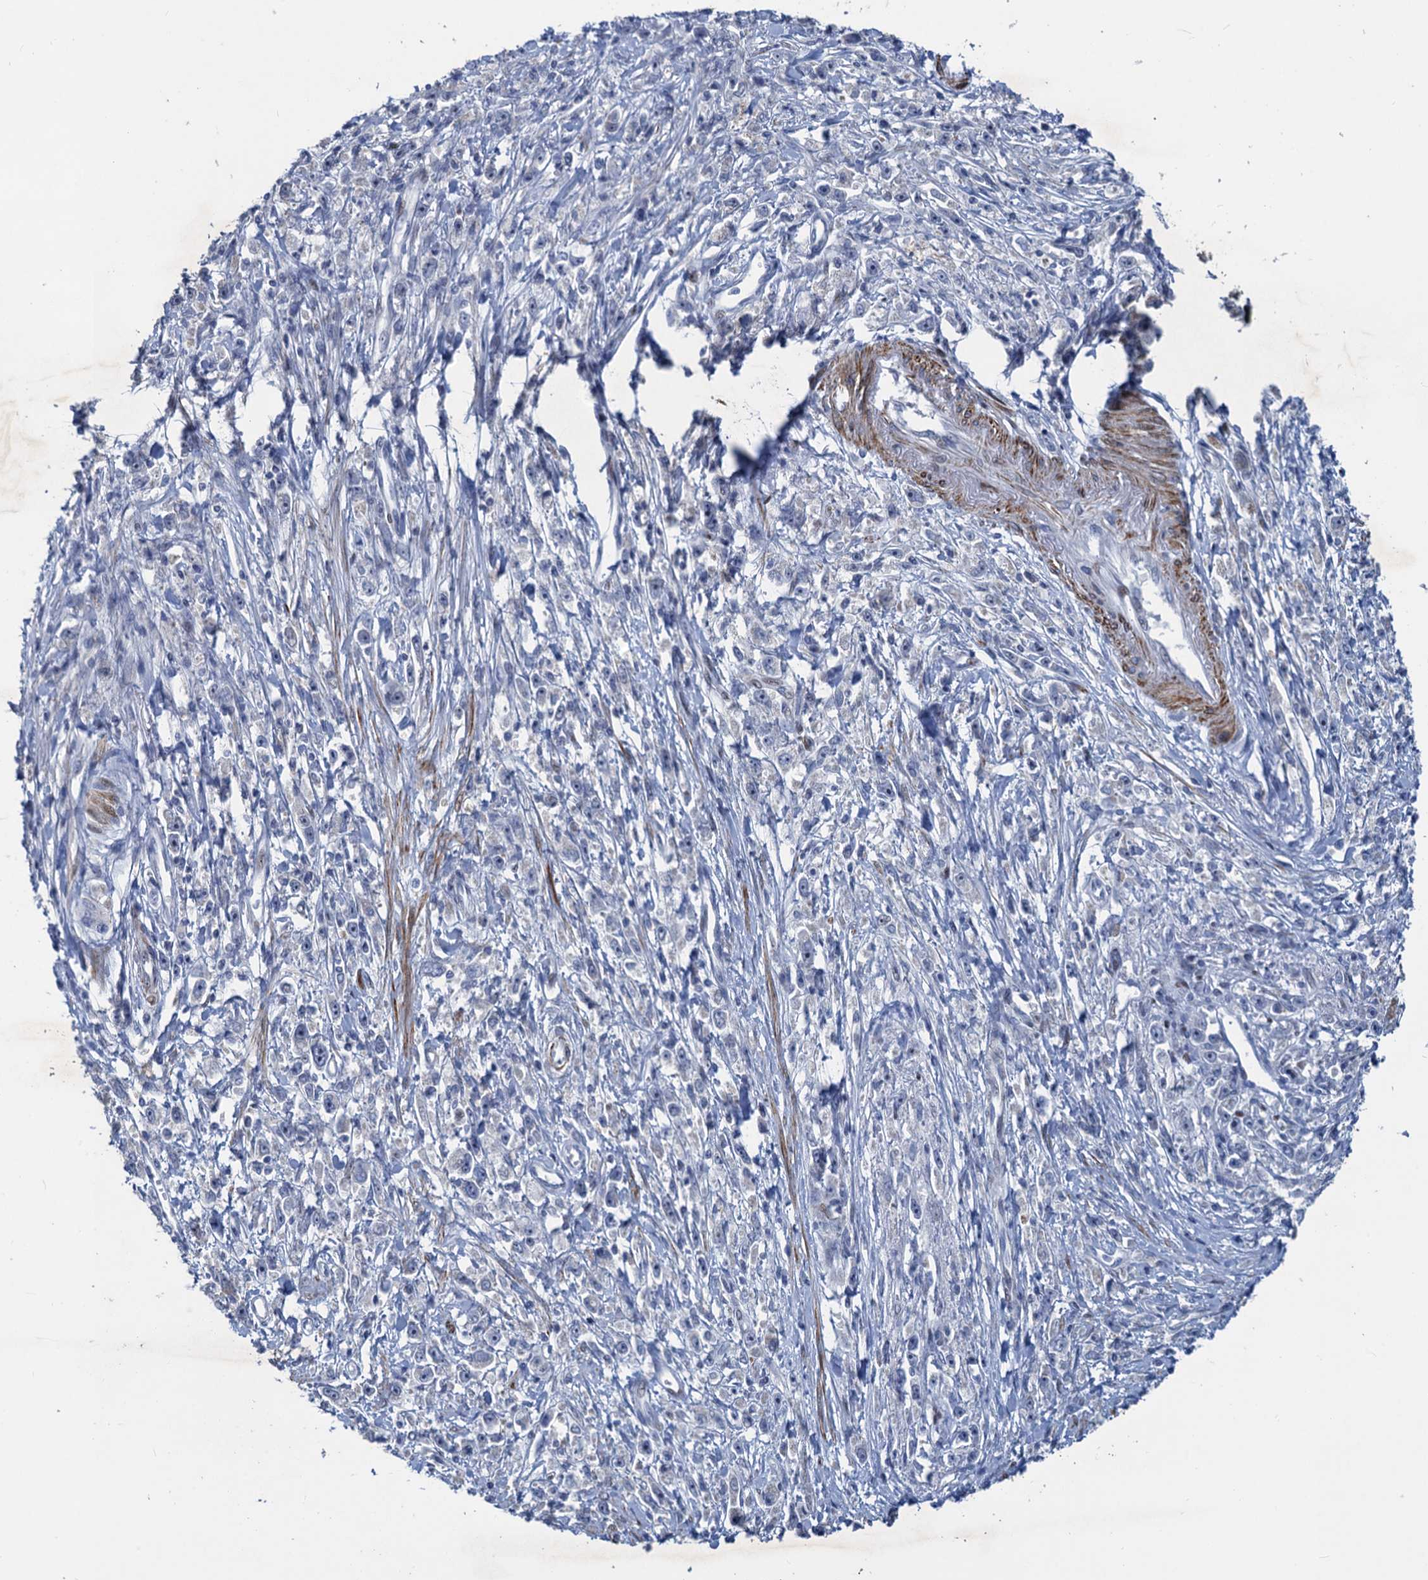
{"staining": {"intensity": "negative", "quantity": "none", "location": "none"}, "tissue": "stomach cancer", "cell_type": "Tumor cells", "image_type": "cancer", "snomed": [{"axis": "morphology", "description": "Adenocarcinoma, NOS"}, {"axis": "topography", "description": "Stomach"}], "caption": "This histopathology image is of adenocarcinoma (stomach) stained with IHC to label a protein in brown with the nuclei are counter-stained blue. There is no staining in tumor cells.", "gene": "ESYT3", "patient": {"sex": "female", "age": 59}}